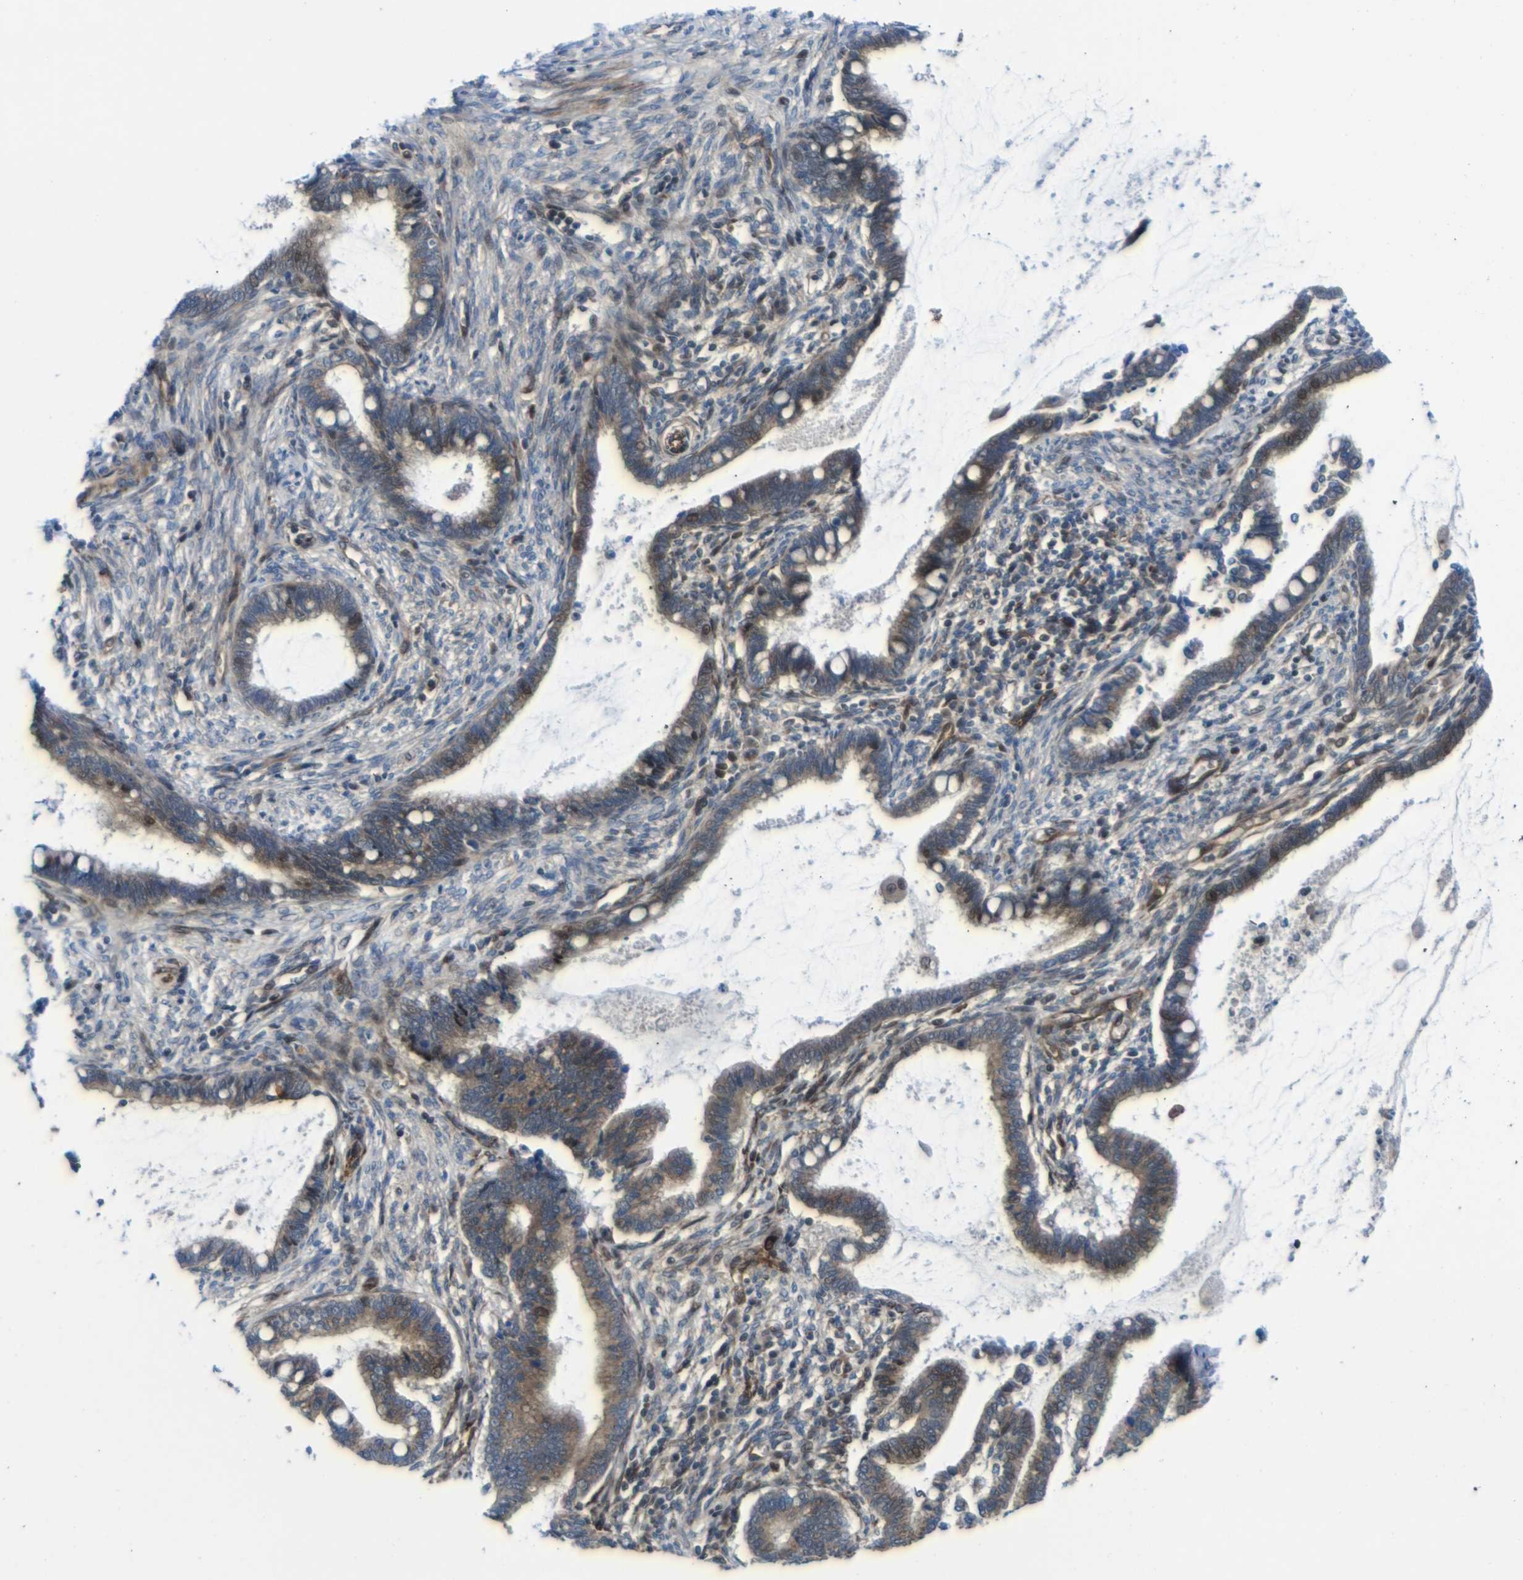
{"staining": {"intensity": "moderate", "quantity": ">75%", "location": "cytoplasmic/membranous,nuclear"}, "tissue": "cervical cancer", "cell_type": "Tumor cells", "image_type": "cancer", "snomed": [{"axis": "morphology", "description": "Adenocarcinoma, NOS"}, {"axis": "topography", "description": "Cervix"}], "caption": "Moderate cytoplasmic/membranous and nuclear expression is seen in about >75% of tumor cells in adenocarcinoma (cervical). (Stains: DAB (3,3'-diaminobenzidine) in brown, nuclei in blue, Microscopy: brightfield microscopy at high magnification).", "gene": "PARP14", "patient": {"sex": "female", "age": 44}}